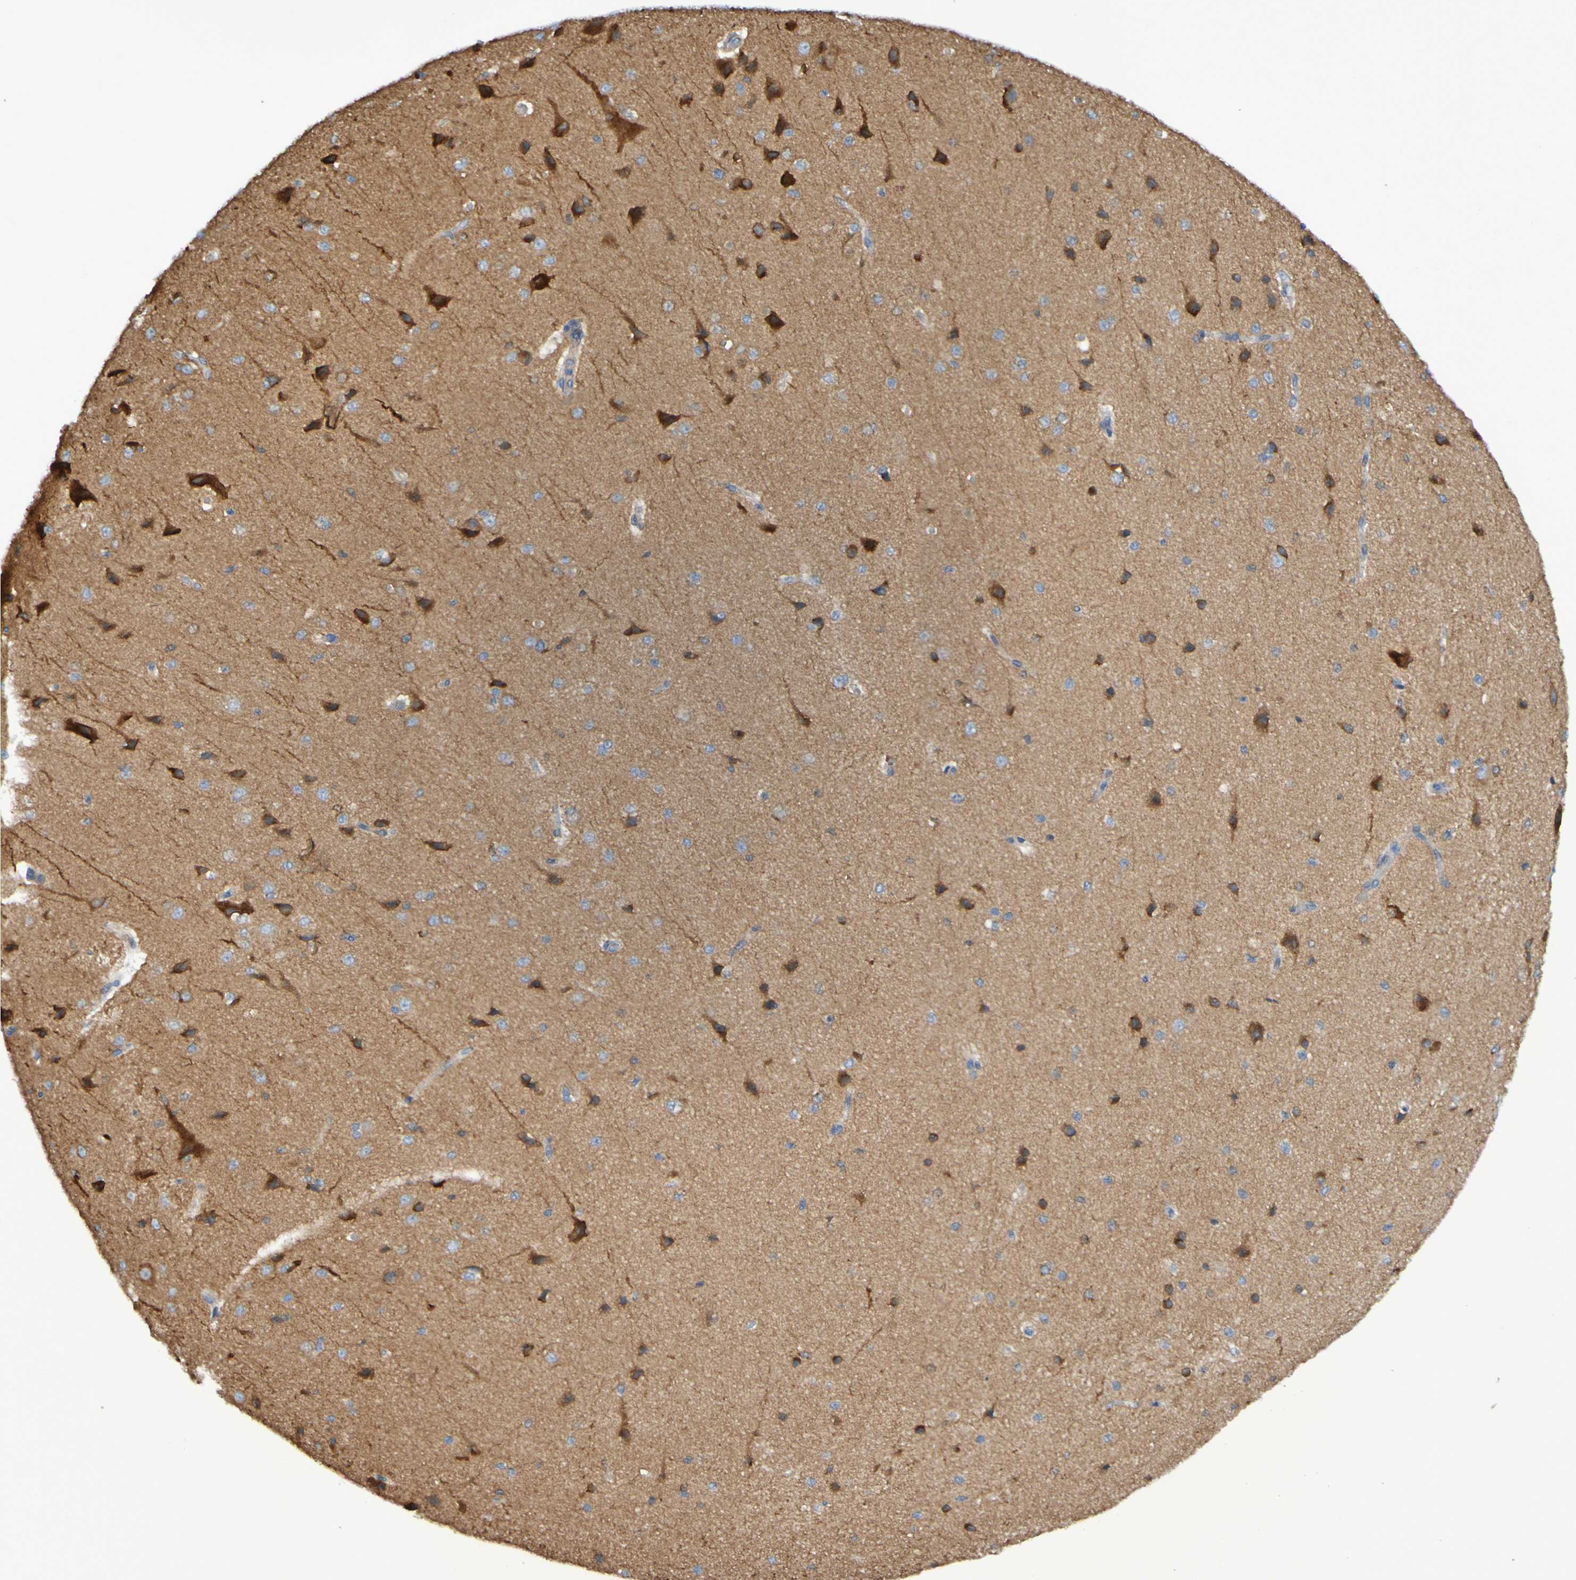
{"staining": {"intensity": "negative", "quantity": "none", "location": "none"}, "tissue": "cerebral cortex", "cell_type": "Endothelial cells", "image_type": "normal", "snomed": [{"axis": "morphology", "description": "Normal tissue, NOS"}, {"axis": "morphology", "description": "Developmental malformation"}, {"axis": "topography", "description": "Cerebral cortex"}], "caption": "Immunohistochemistry (IHC) of normal human cerebral cortex exhibits no staining in endothelial cells.", "gene": "SCRG1", "patient": {"sex": "female", "age": 30}}